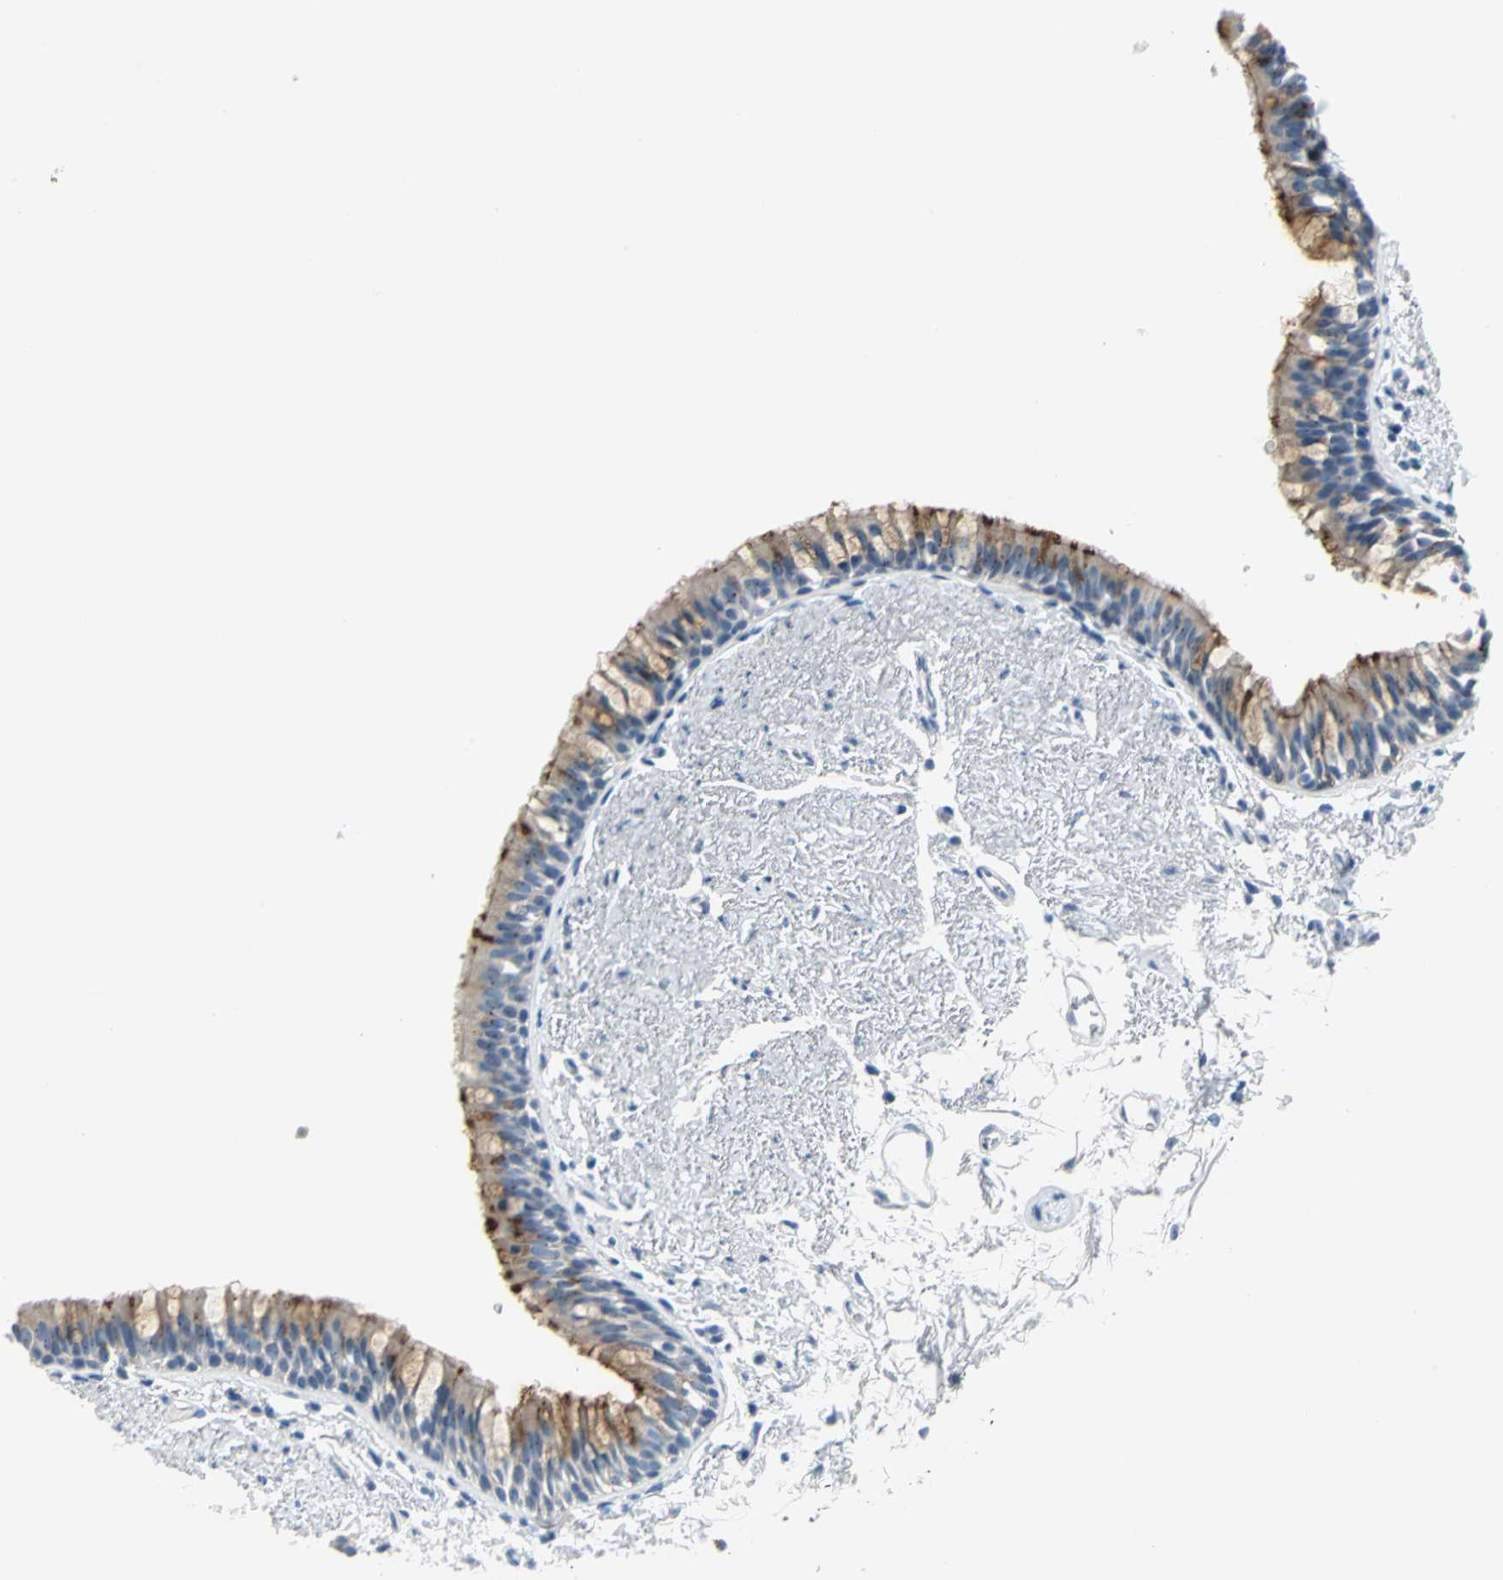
{"staining": {"intensity": "moderate", "quantity": ">75%", "location": "cytoplasmic/membranous"}, "tissue": "bronchus", "cell_type": "Respiratory epithelial cells", "image_type": "normal", "snomed": [{"axis": "morphology", "description": "Normal tissue, NOS"}, {"axis": "topography", "description": "Bronchus"}], "caption": "Benign bronchus shows moderate cytoplasmic/membranous staining in about >75% of respiratory epithelial cells (IHC, brightfield microscopy, high magnification)..", "gene": "MUC4", "patient": {"sex": "female", "age": 73}}